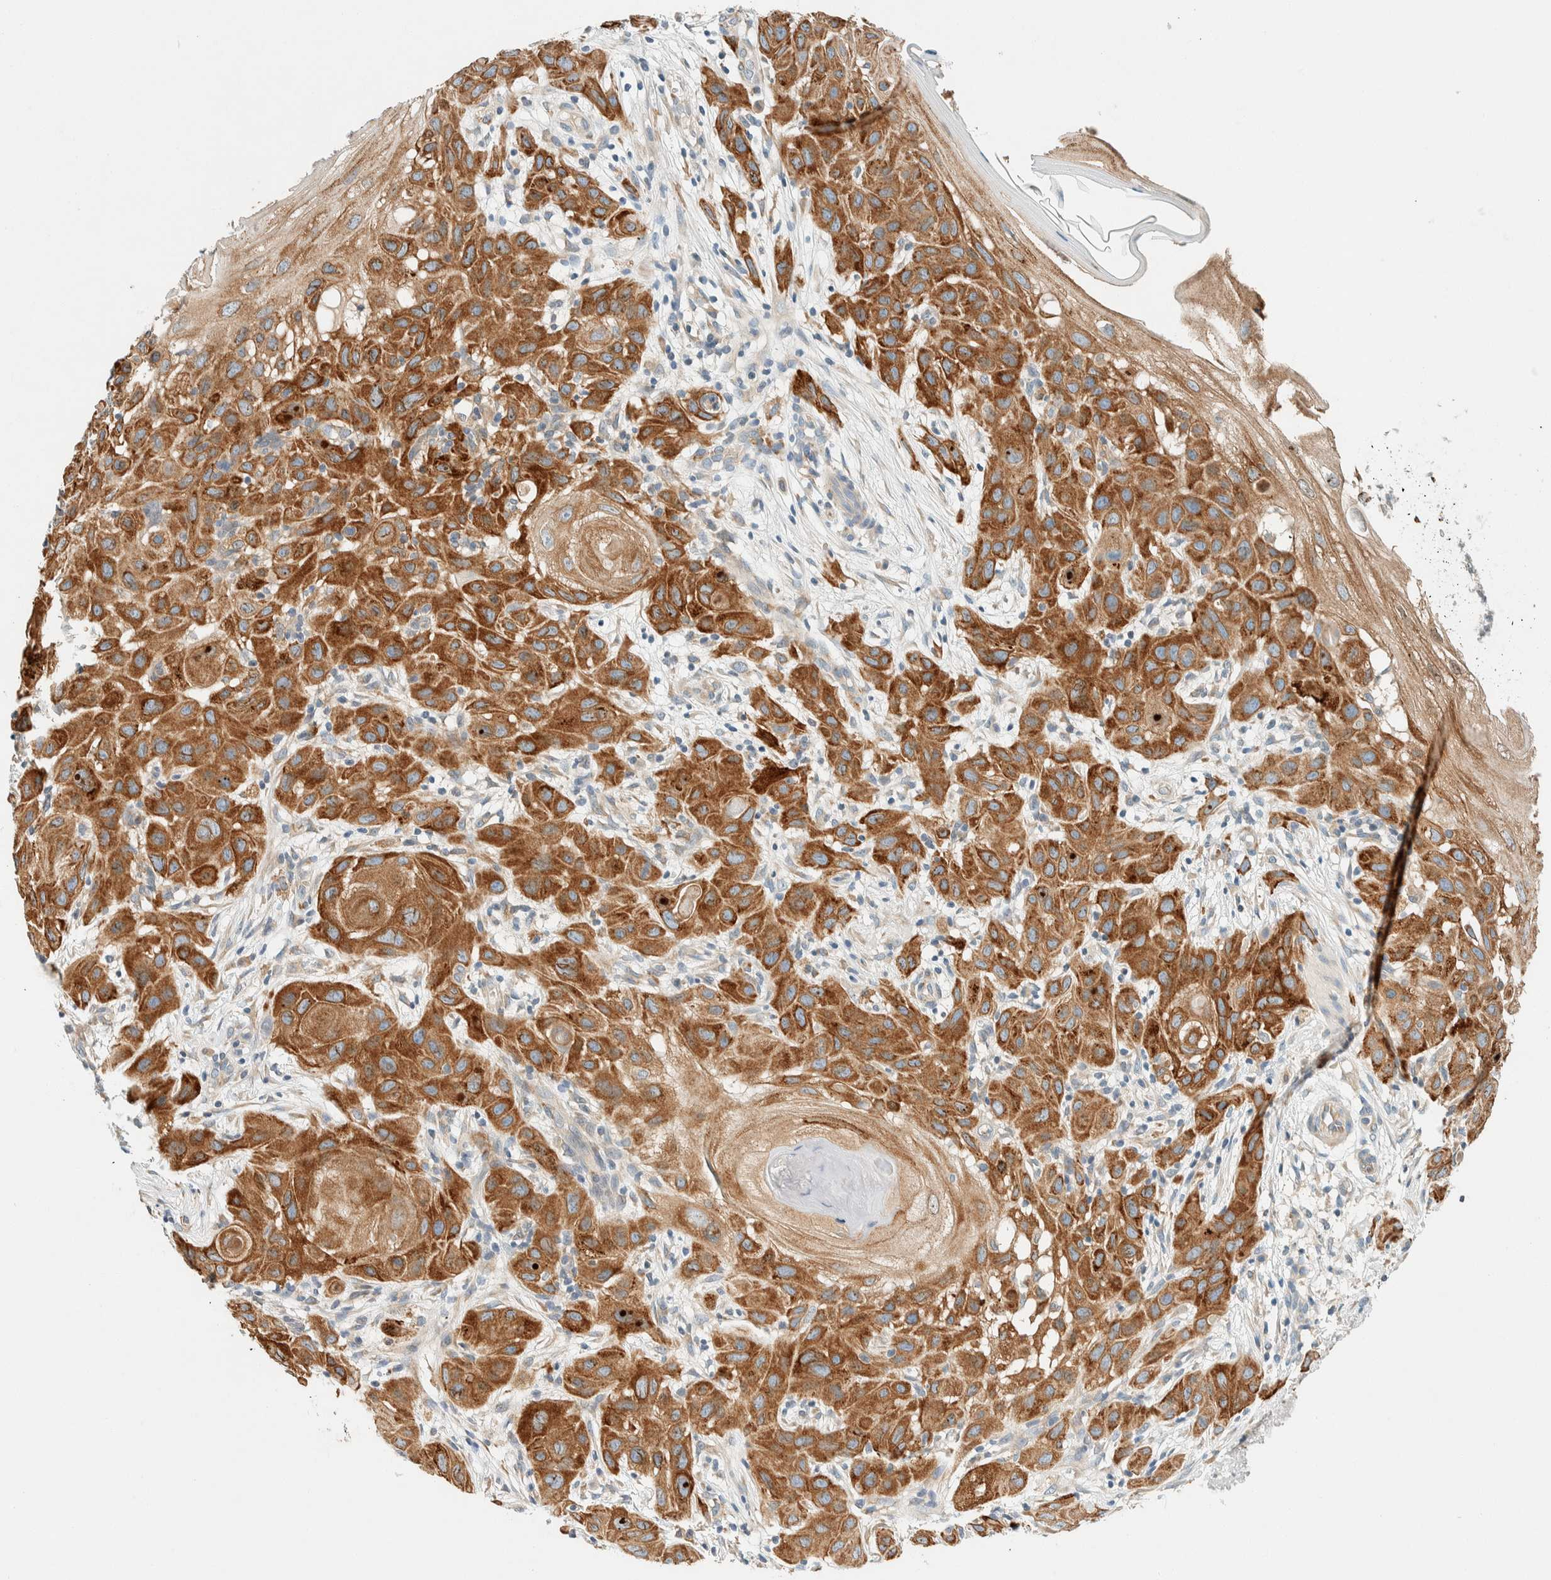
{"staining": {"intensity": "strong", "quantity": ">75%", "location": "cytoplasmic/membranous"}, "tissue": "skin cancer", "cell_type": "Tumor cells", "image_type": "cancer", "snomed": [{"axis": "morphology", "description": "Squamous cell carcinoma, NOS"}, {"axis": "topography", "description": "Skin"}], "caption": "Squamous cell carcinoma (skin) stained with DAB immunohistochemistry reveals high levels of strong cytoplasmic/membranous staining in approximately >75% of tumor cells.", "gene": "SUMF2", "patient": {"sex": "female", "age": 96}}